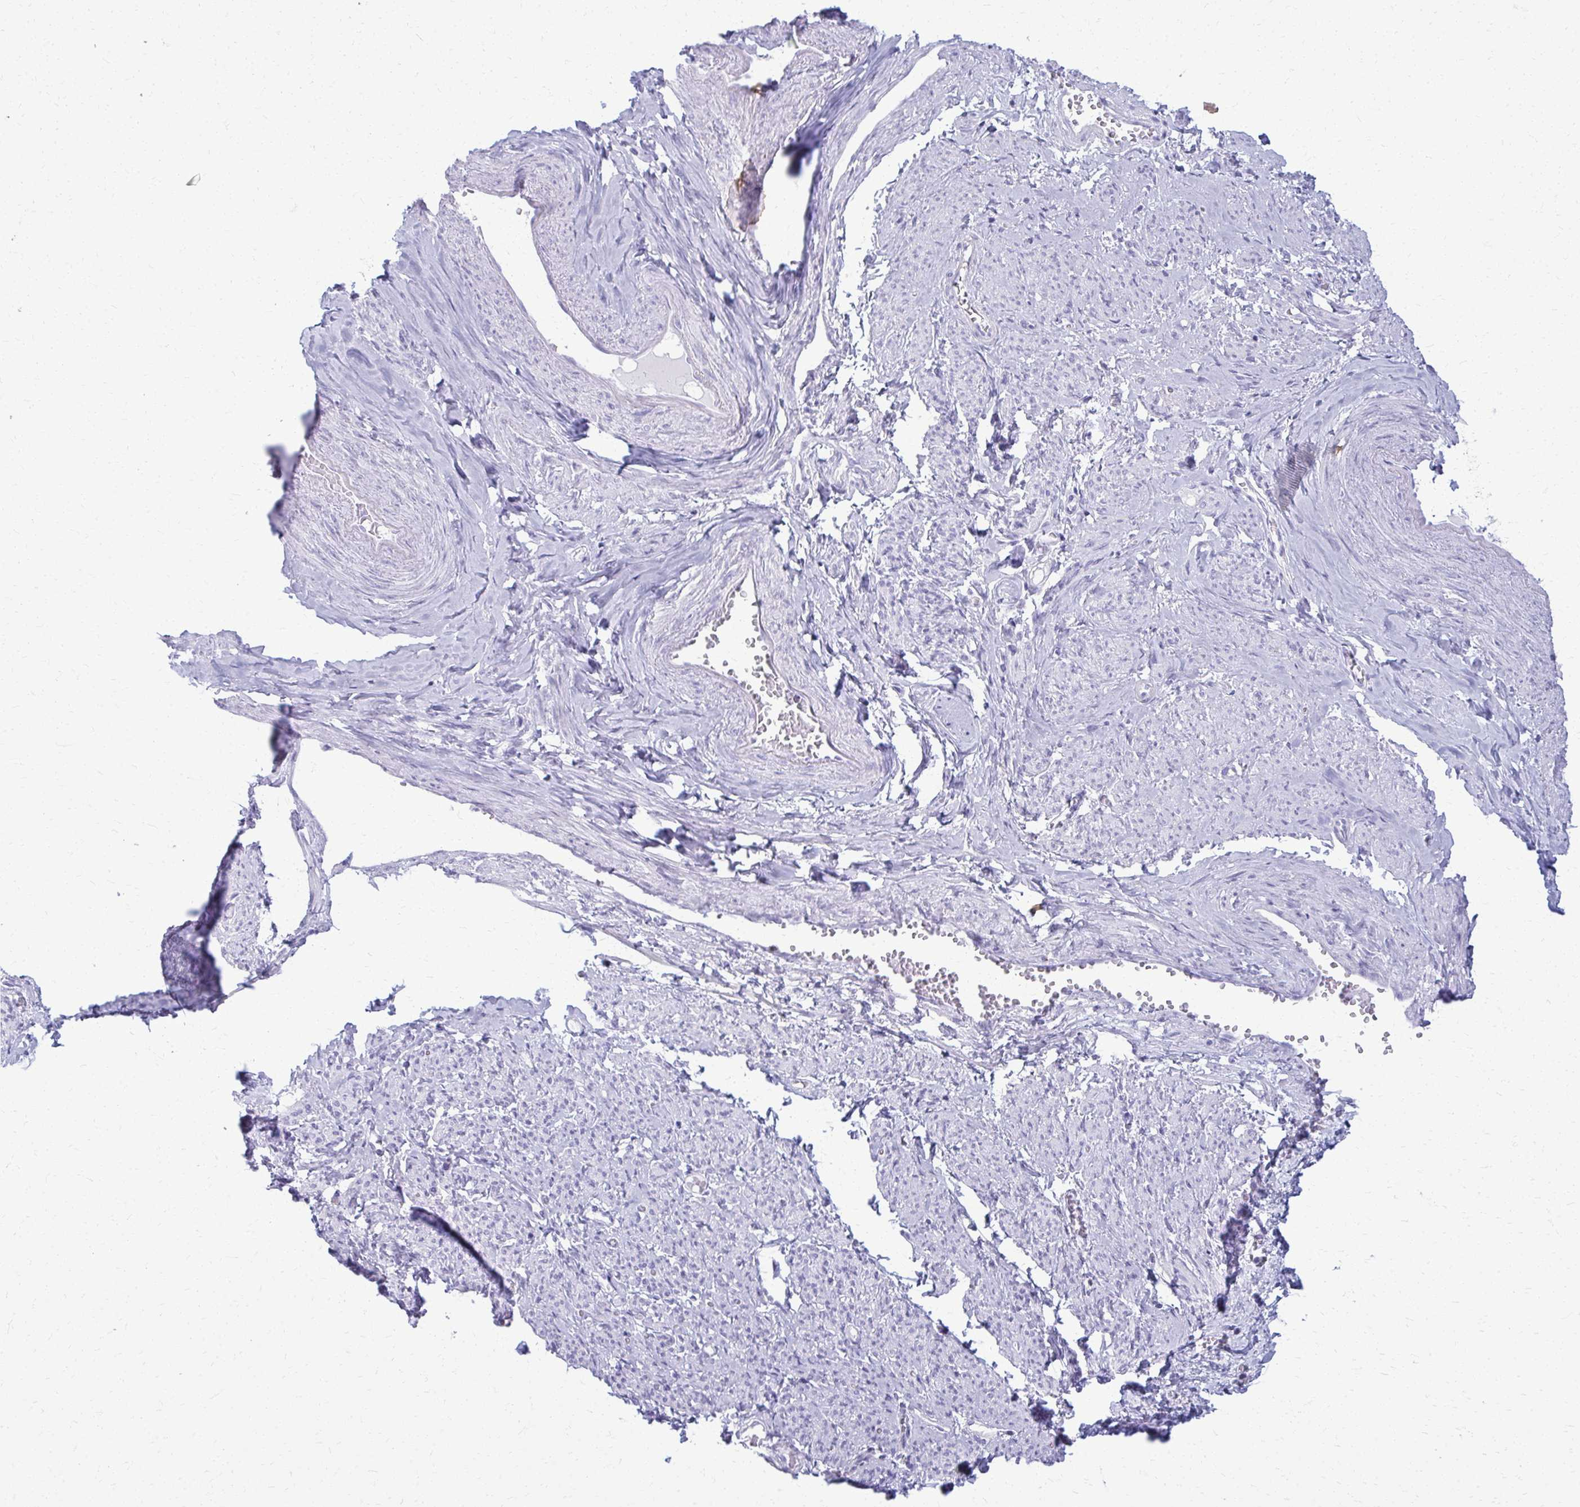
{"staining": {"intensity": "negative", "quantity": "none", "location": "none"}, "tissue": "smooth muscle", "cell_type": "Smooth muscle cells", "image_type": "normal", "snomed": [{"axis": "morphology", "description": "Normal tissue, NOS"}, {"axis": "topography", "description": "Smooth muscle"}], "caption": "This is an immunohistochemistry (IHC) photomicrograph of benign human smooth muscle. There is no expression in smooth muscle cells.", "gene": "ACSM2A", "patient": {"sex": "female", "age": 65}}